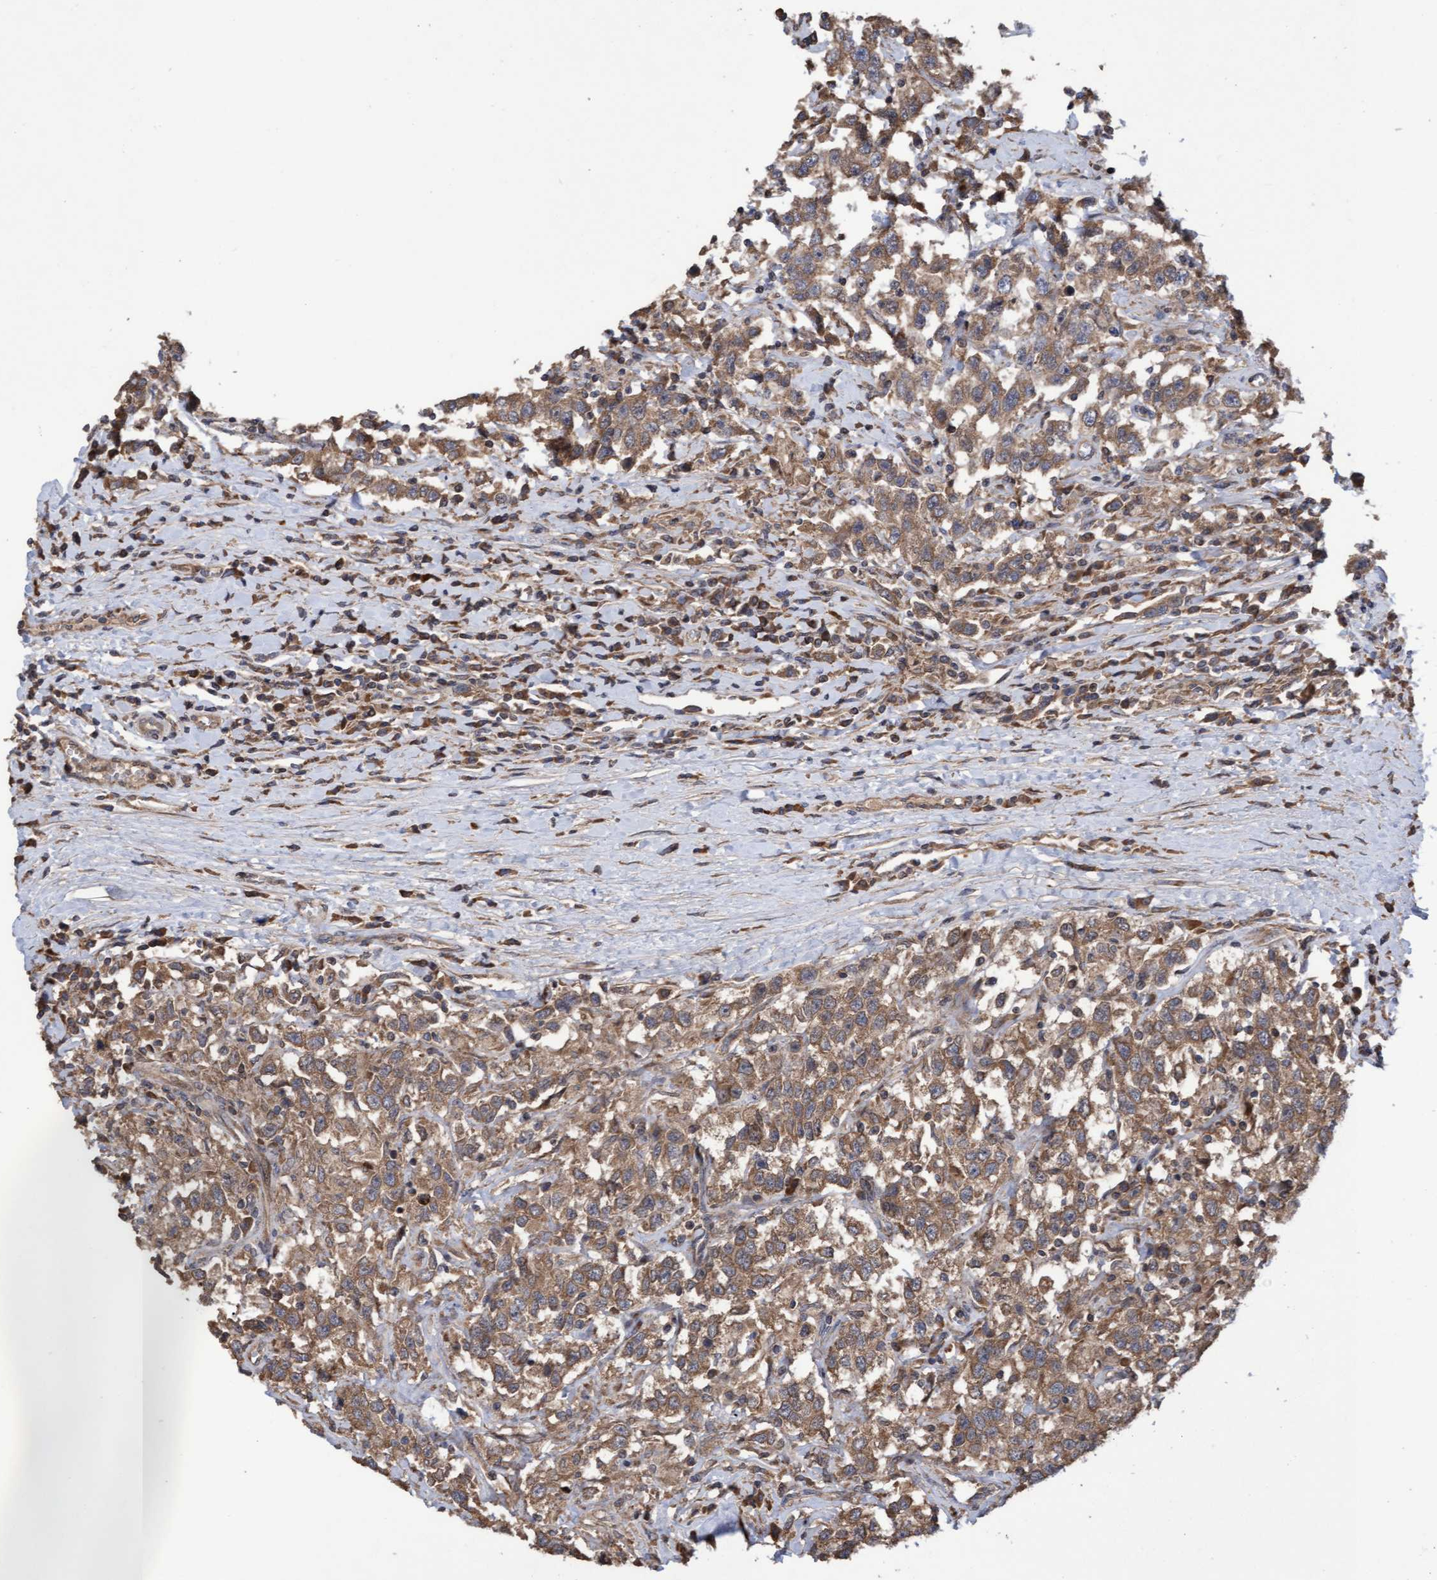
{"staining": {"intensity": "moderate", "quantity": ">75%", "location": "cytoplasmic/membranous"}, "tissue": "testis cancer", "cell_type": "Tumor cells", "image_type": "cancer", "snomed": [{"axis": "morphology", "description": "Seminoma, NOS"}, {"axis": "topography", "description": "Testis"}], "caption": "Protein staining by immunohistochemistry displays moderate cytoplasmic/membranous staining in about >75% of tumor cells in testis seminoma.", "gene": "ELP5", "patient": {"sex": "male", "age": 41}}